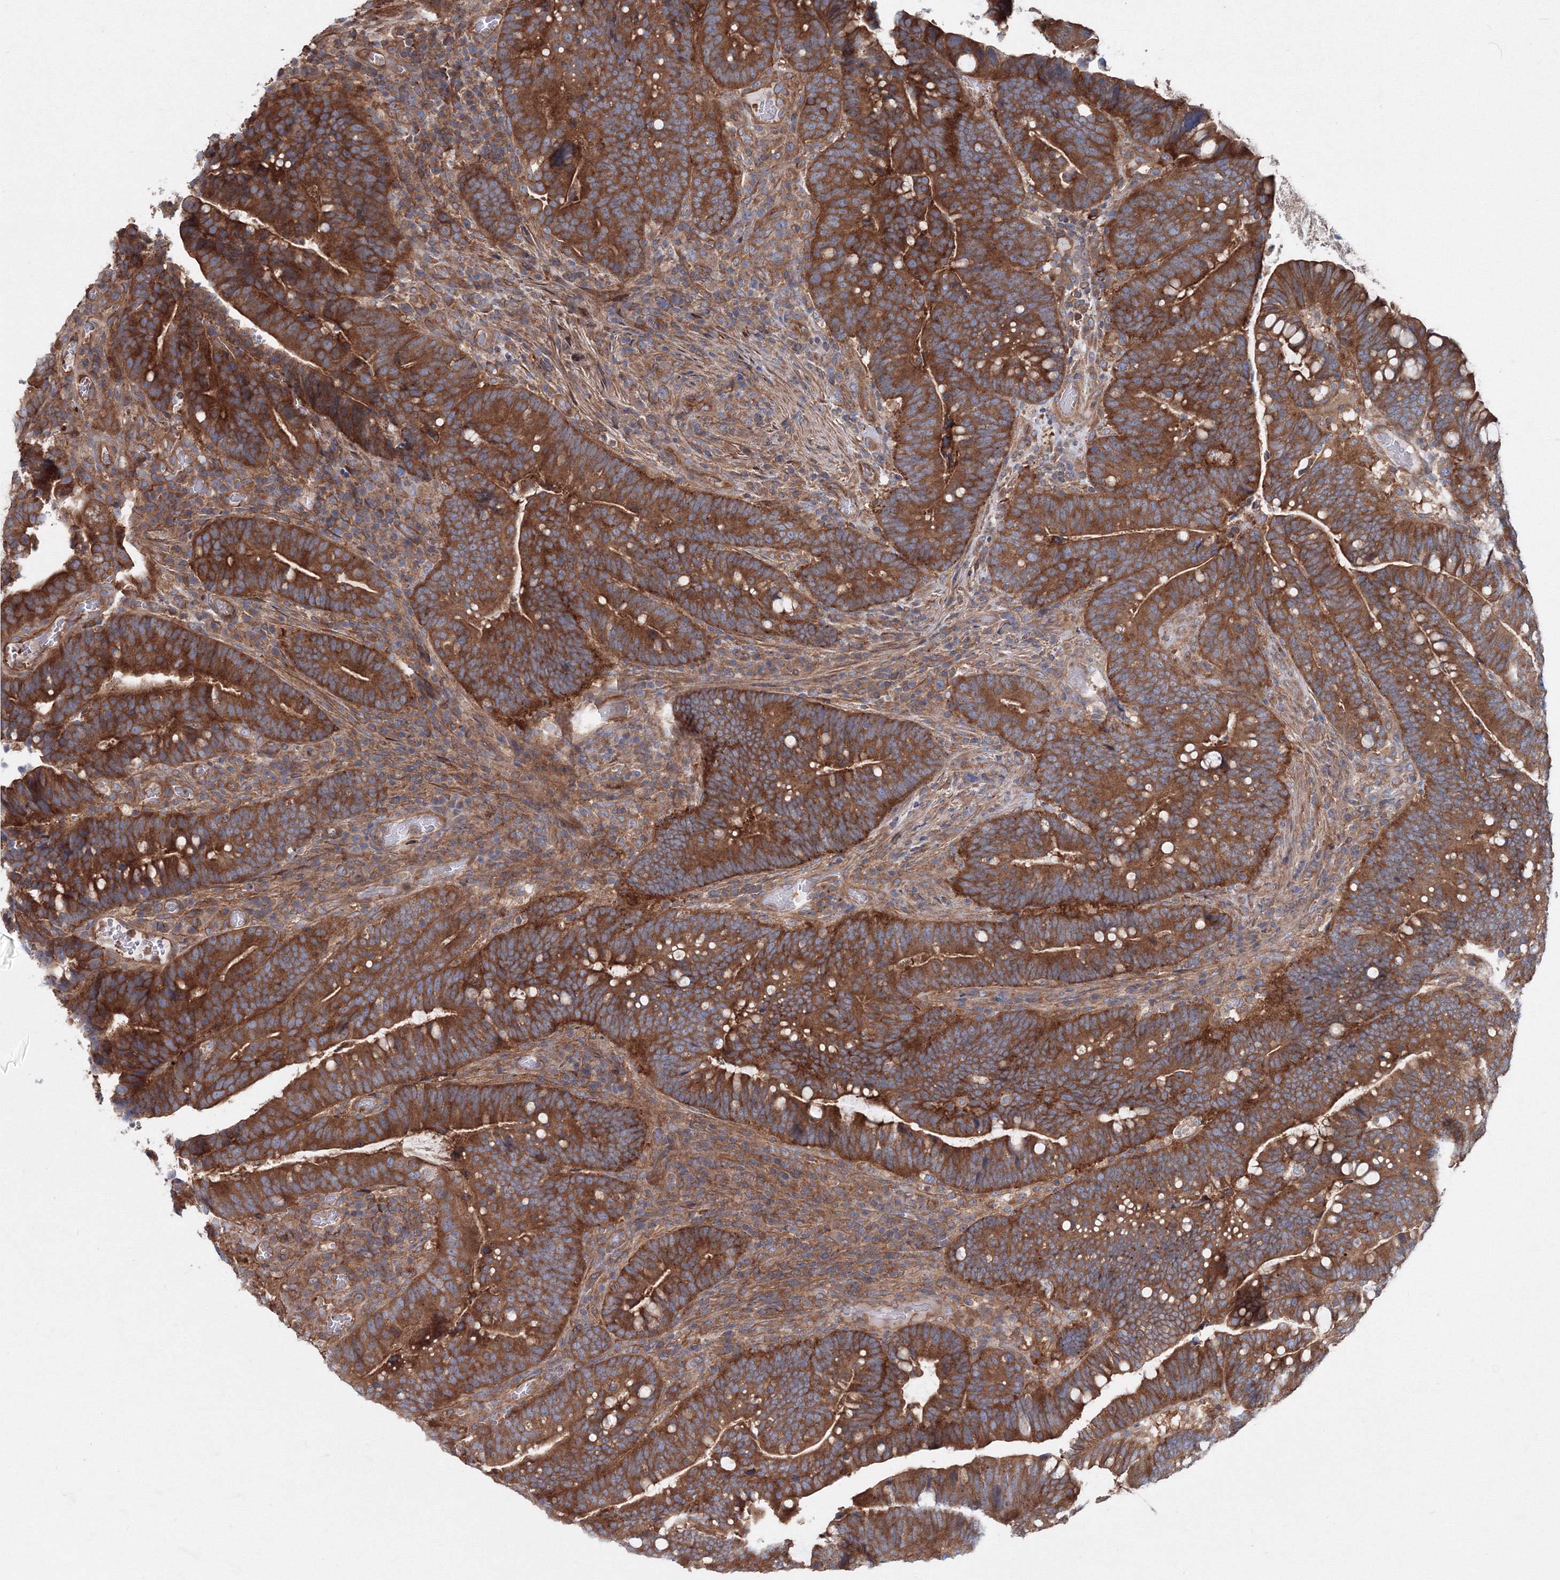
{"staining": {"intensity": "strong", "quantity": ">75%", "location": "cytoplasmic/membranous"}, "tissue": "colorectal cancer", "cell_type": "Tumor cells", "image_type": "cancer", "snomed": [{"axis": "morphology", "description": "Adenocarcinoma, NOS"}, {"axis": "topography", "description": "Colon"}], "caption": "Immunohistochemistry (IHC) micrograph of colorectal adenocarcinoma stained for a protein (brown), which displays high levels of strong cytoplasmic/membranous positivity in about >75% of tumor cells.", "gene": "EXOC1", "patient": {"sex": "female", "age": 66}}